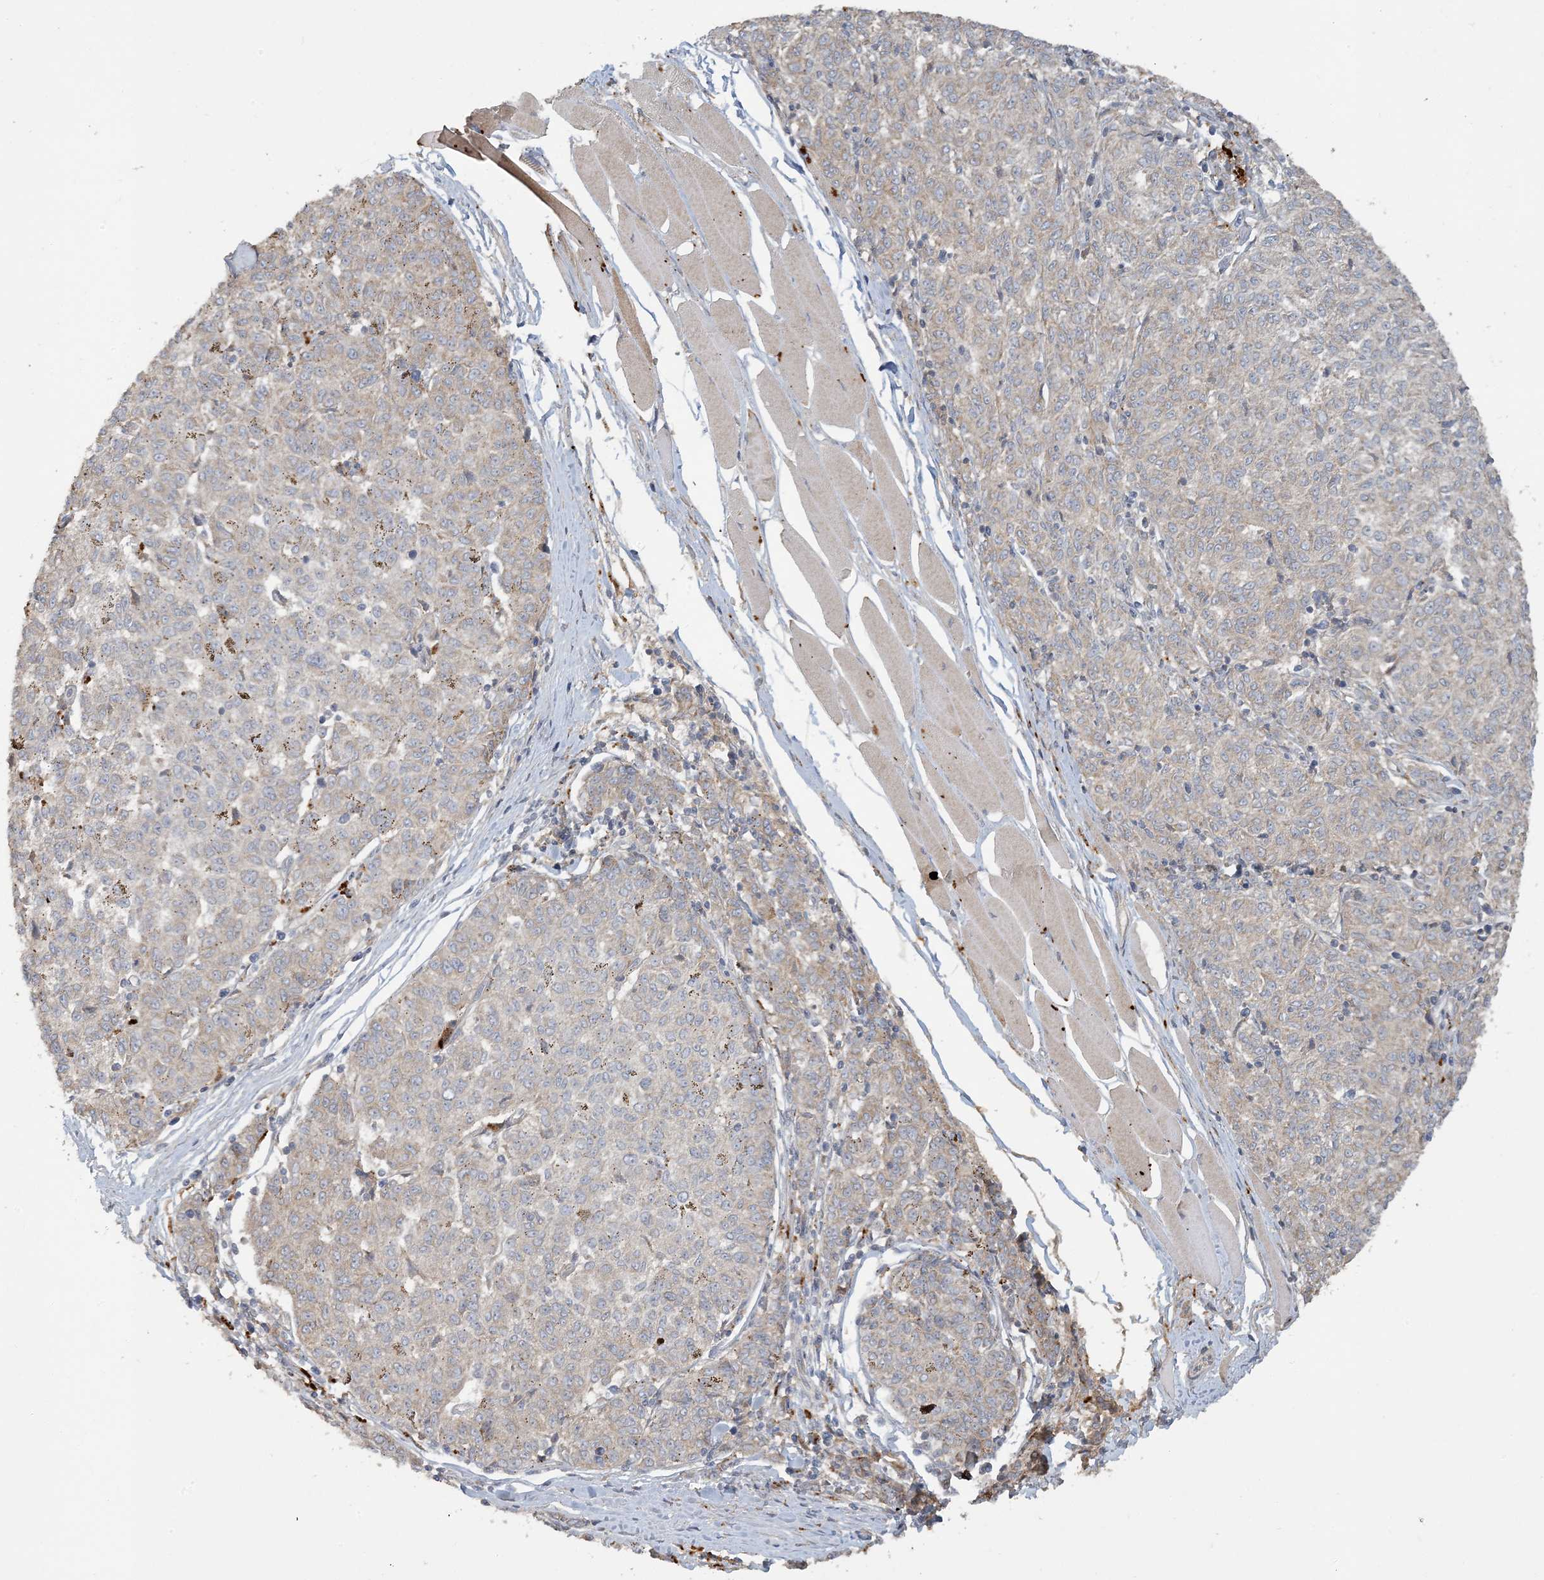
{"staining": {"intensity": "weak", "quantity": "<25%", "location": "cytoplasmic/membranous"}, "tissue": "melanoma", "cell_type": "Tumor cells", "image_type": "cancer", "snomed": [{"axis": "morphology", "description": "Malignant melanoma, NOS"}, {"axis": "topography", "description": "Skin"}], "caption": "There is no significant positivity in tumor cells of malignant melanoma.", "gene": "LTN1", "patient": {"sex": "female", "age": 72}}